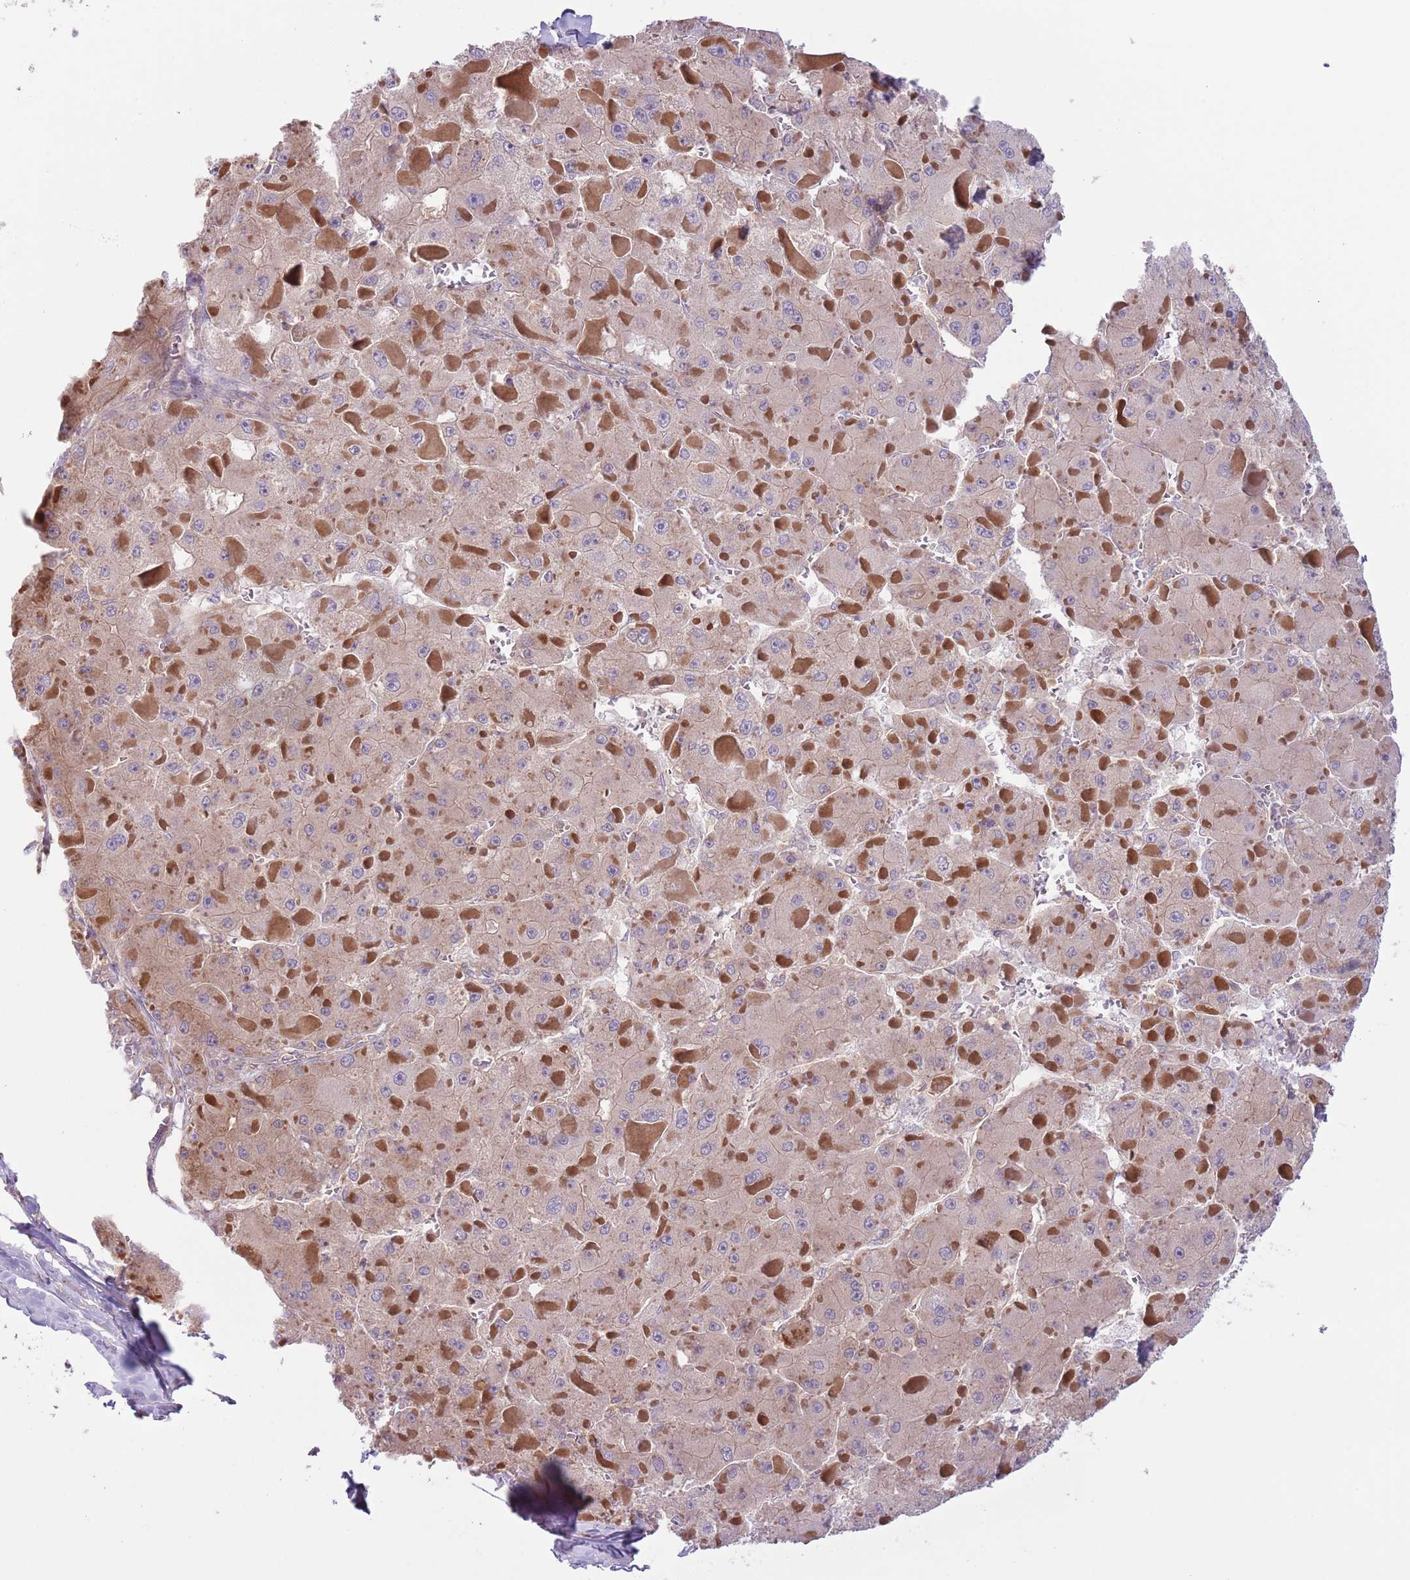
{"staining": {"intensity": "weak", "quantity": ">75%", "location": "cytoplasmic/membranous"}, "tissue": "liver cancer", "cell_type": "Tumor cells", "image_type": "cancer", "snomed": [{"axis": "morphology", "description": "Carcinoma, Hepatocellular, NOS"}, {"axis": "topography", "description": "Liver"}], "caption": "About >75% of tumor cells in liver hepatocellular carcinoma display weak cytoplasmic/membranous protein expression as visualized by brown immunohistochemical staining.", "gene": "COPE", "patient": {"sex": "female", "age": 73}}